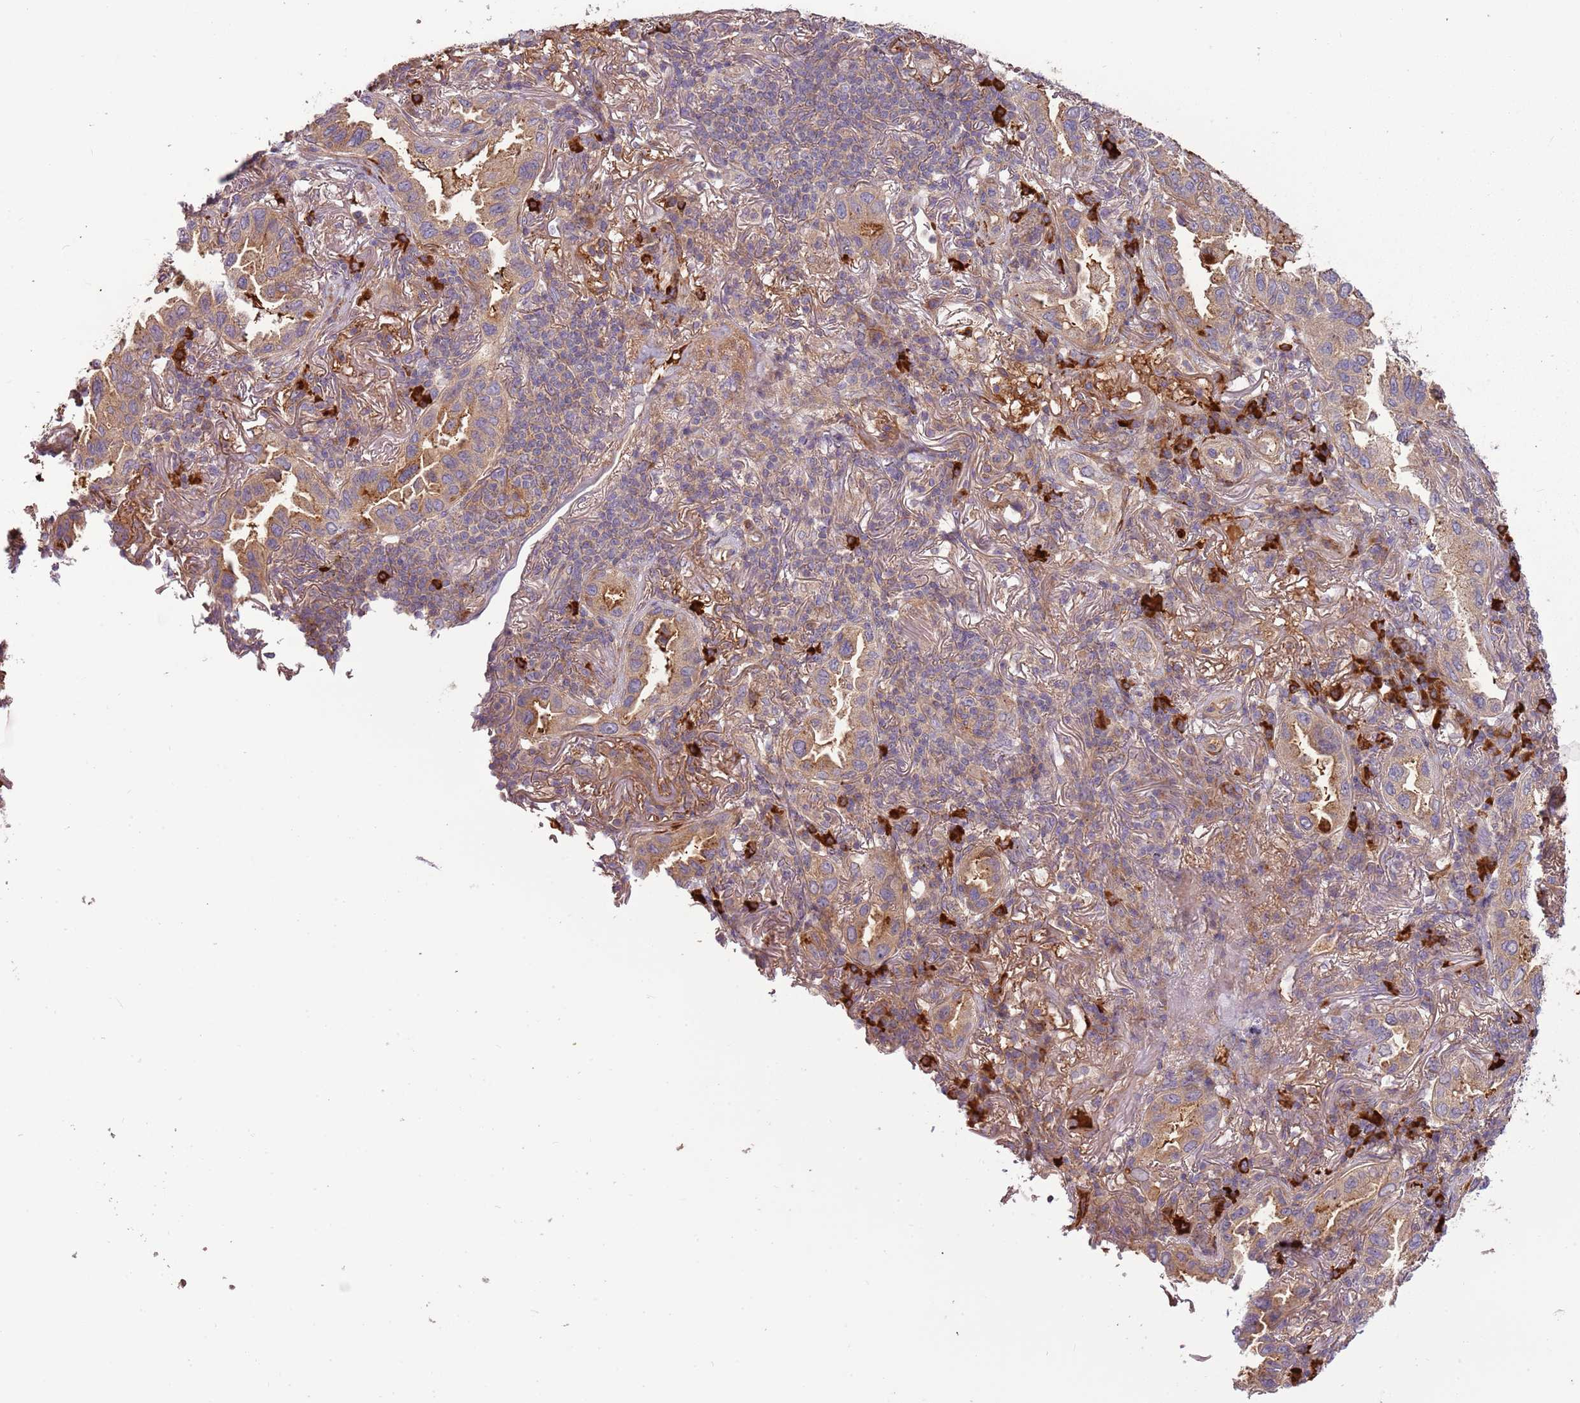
{"staining": {"intensity": "weak", "quantity": ">75%", "location": "cytoplasmic/membranous"}, "tissue": "lung cancer", "cell_type": "Tumor cells", "image_type": "cancer", "snomed": [{"axis": "morphology", "description": "Adenocarcinoma, NOS"}, {"axis": "topography", "description": "Lung"}], "caption": "High-magnification brightfield microscopy of lung adenocarcinoma stained with DAB (3,3'-diaminobenzidine) (brown) and counterstained with hematoxylin (blue). tumor cells exhibit weak cytoplasmic/membranous expression is present in approximately>75% of cells.", "gene": "RNF128", "patient": {"sex": "female", "age": 69}}